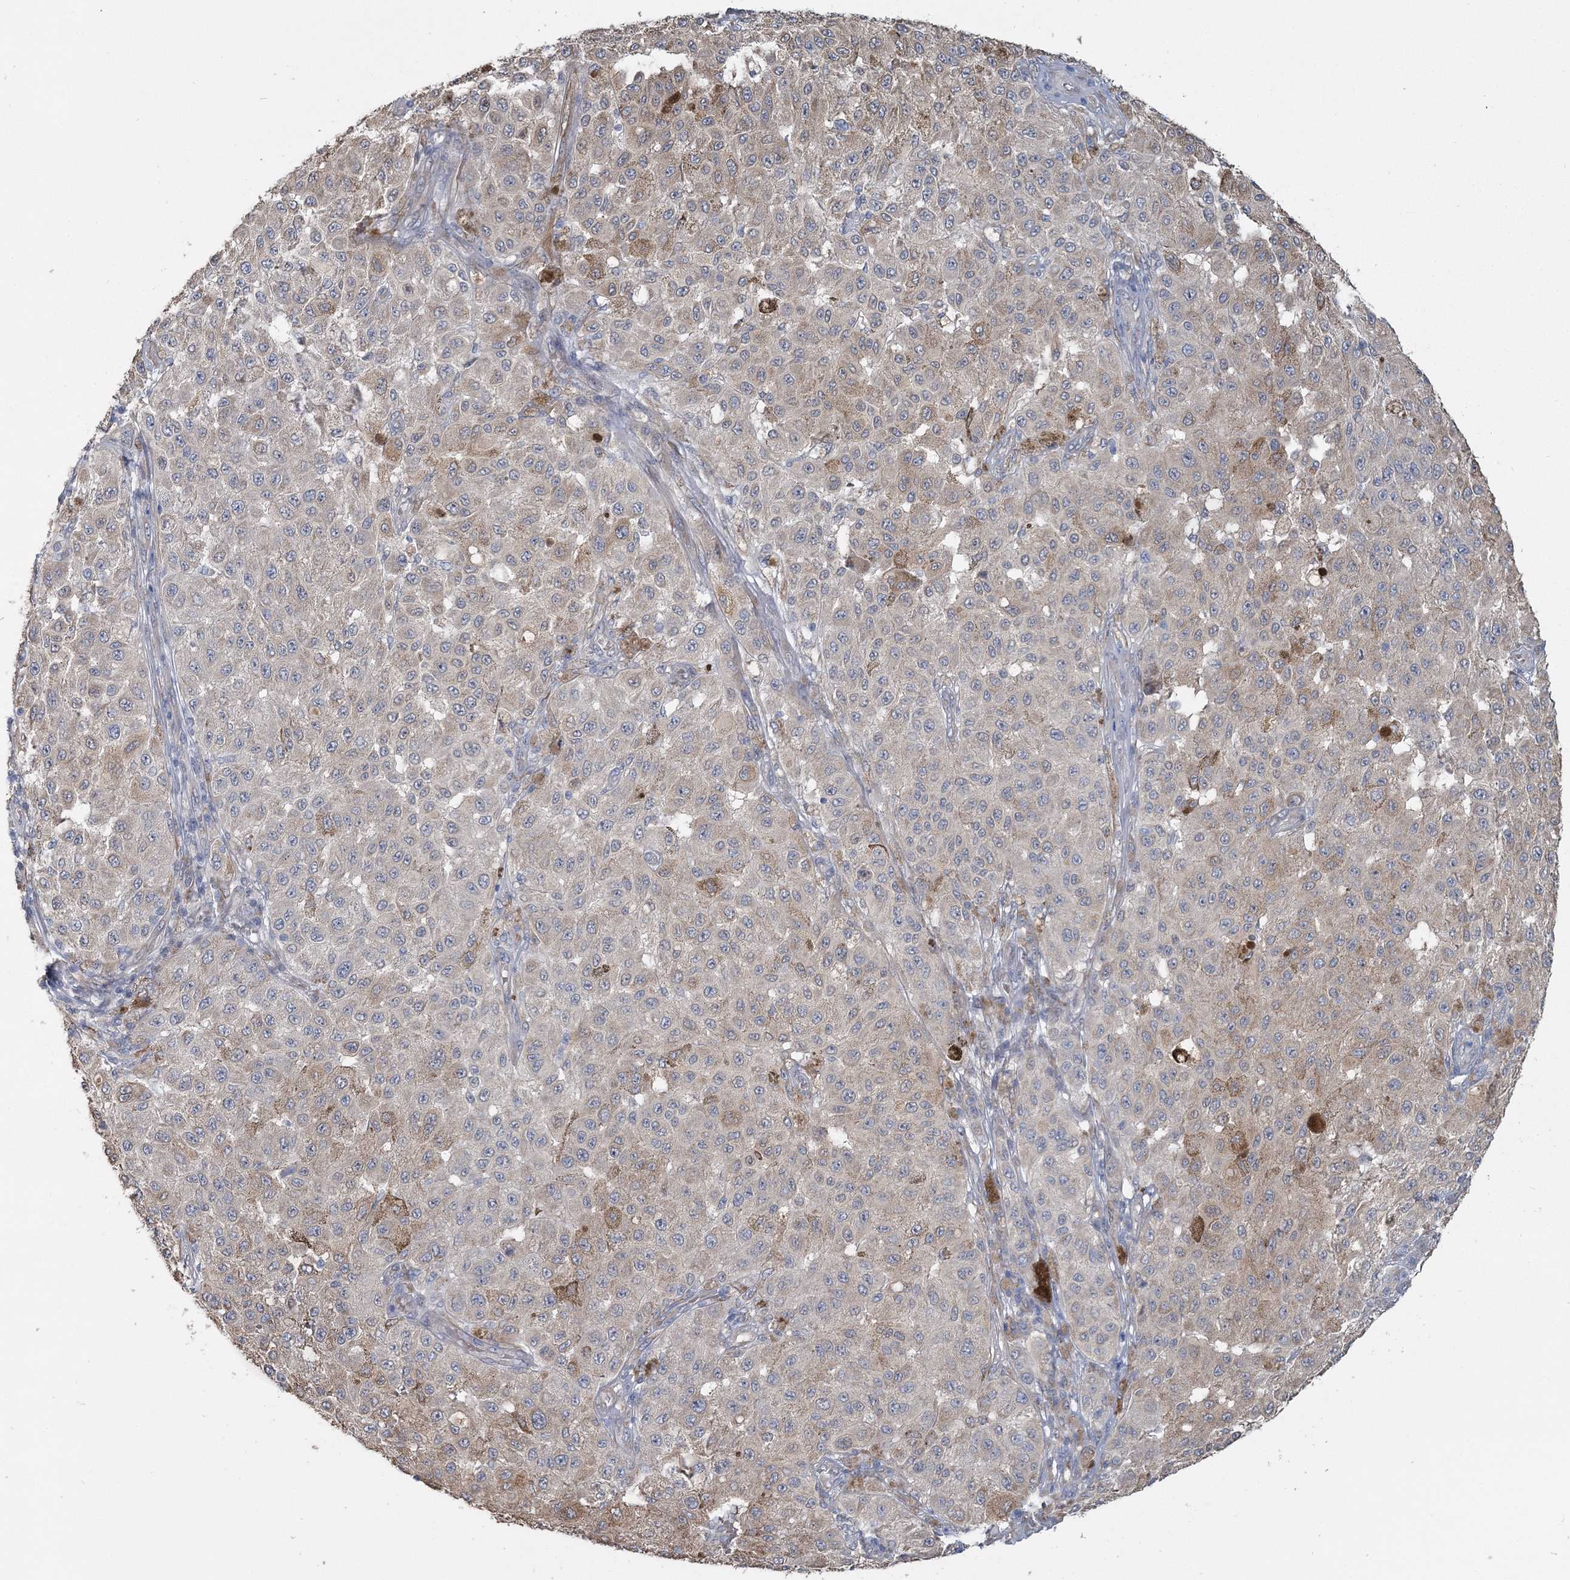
{"staining": {"intensity": "weak", "quantity": "<25%", "location": "cytoplasmic/membranous"}, "tissue": "melanoma", "cell_type": "Tumor cells", "image_type": "cancer", "snomed": [{"axis": "morphology", "description": "Malignant melanoma, NOS"}, {"axis": "topography", "description": "Skin"}], "caption": "Photomicrograph shows no significant protein expression in tumor cells of malignant melanoma.", "gene": "CMBL", "patient": {"sex": "female", "age": 64}}